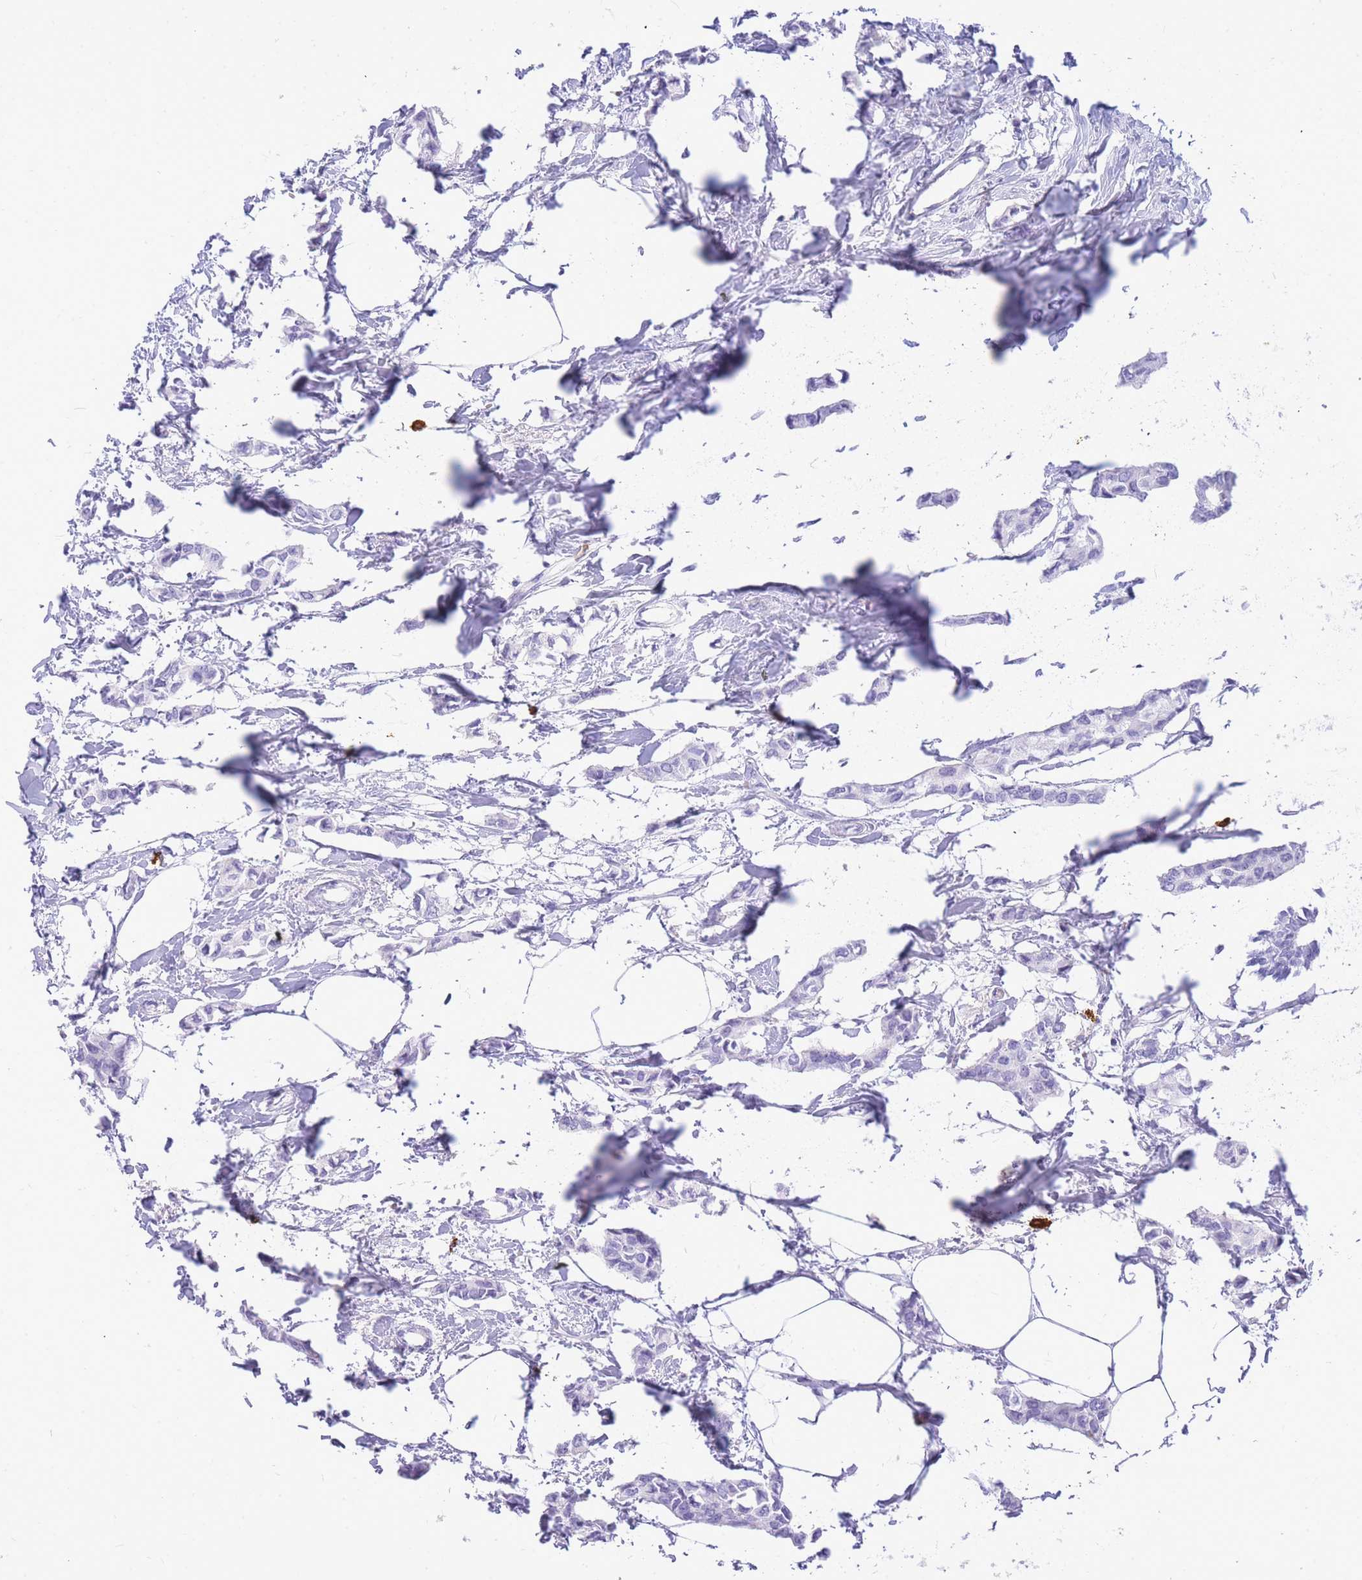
{"staining": {"intensity": "negative", "quantity": "none", "location": "none"}, "tissue": "breast cancer", "cell_type": "Tumor cells", "image_type": "cancer", "snomed": [{"axis": "morphology", "description": "Duct carcinoma"}, {"axis": "topography", "description": "Breast"}], "caption": "Immunohistochemistry micrograph of neoplastic tissue: breast cancer (intraductal carcinoma) stained with DAB exhibits no significant protein positivity in tumor cells.", "gene": "HERC1", "patient": {"sex": "female", "age": 73}}